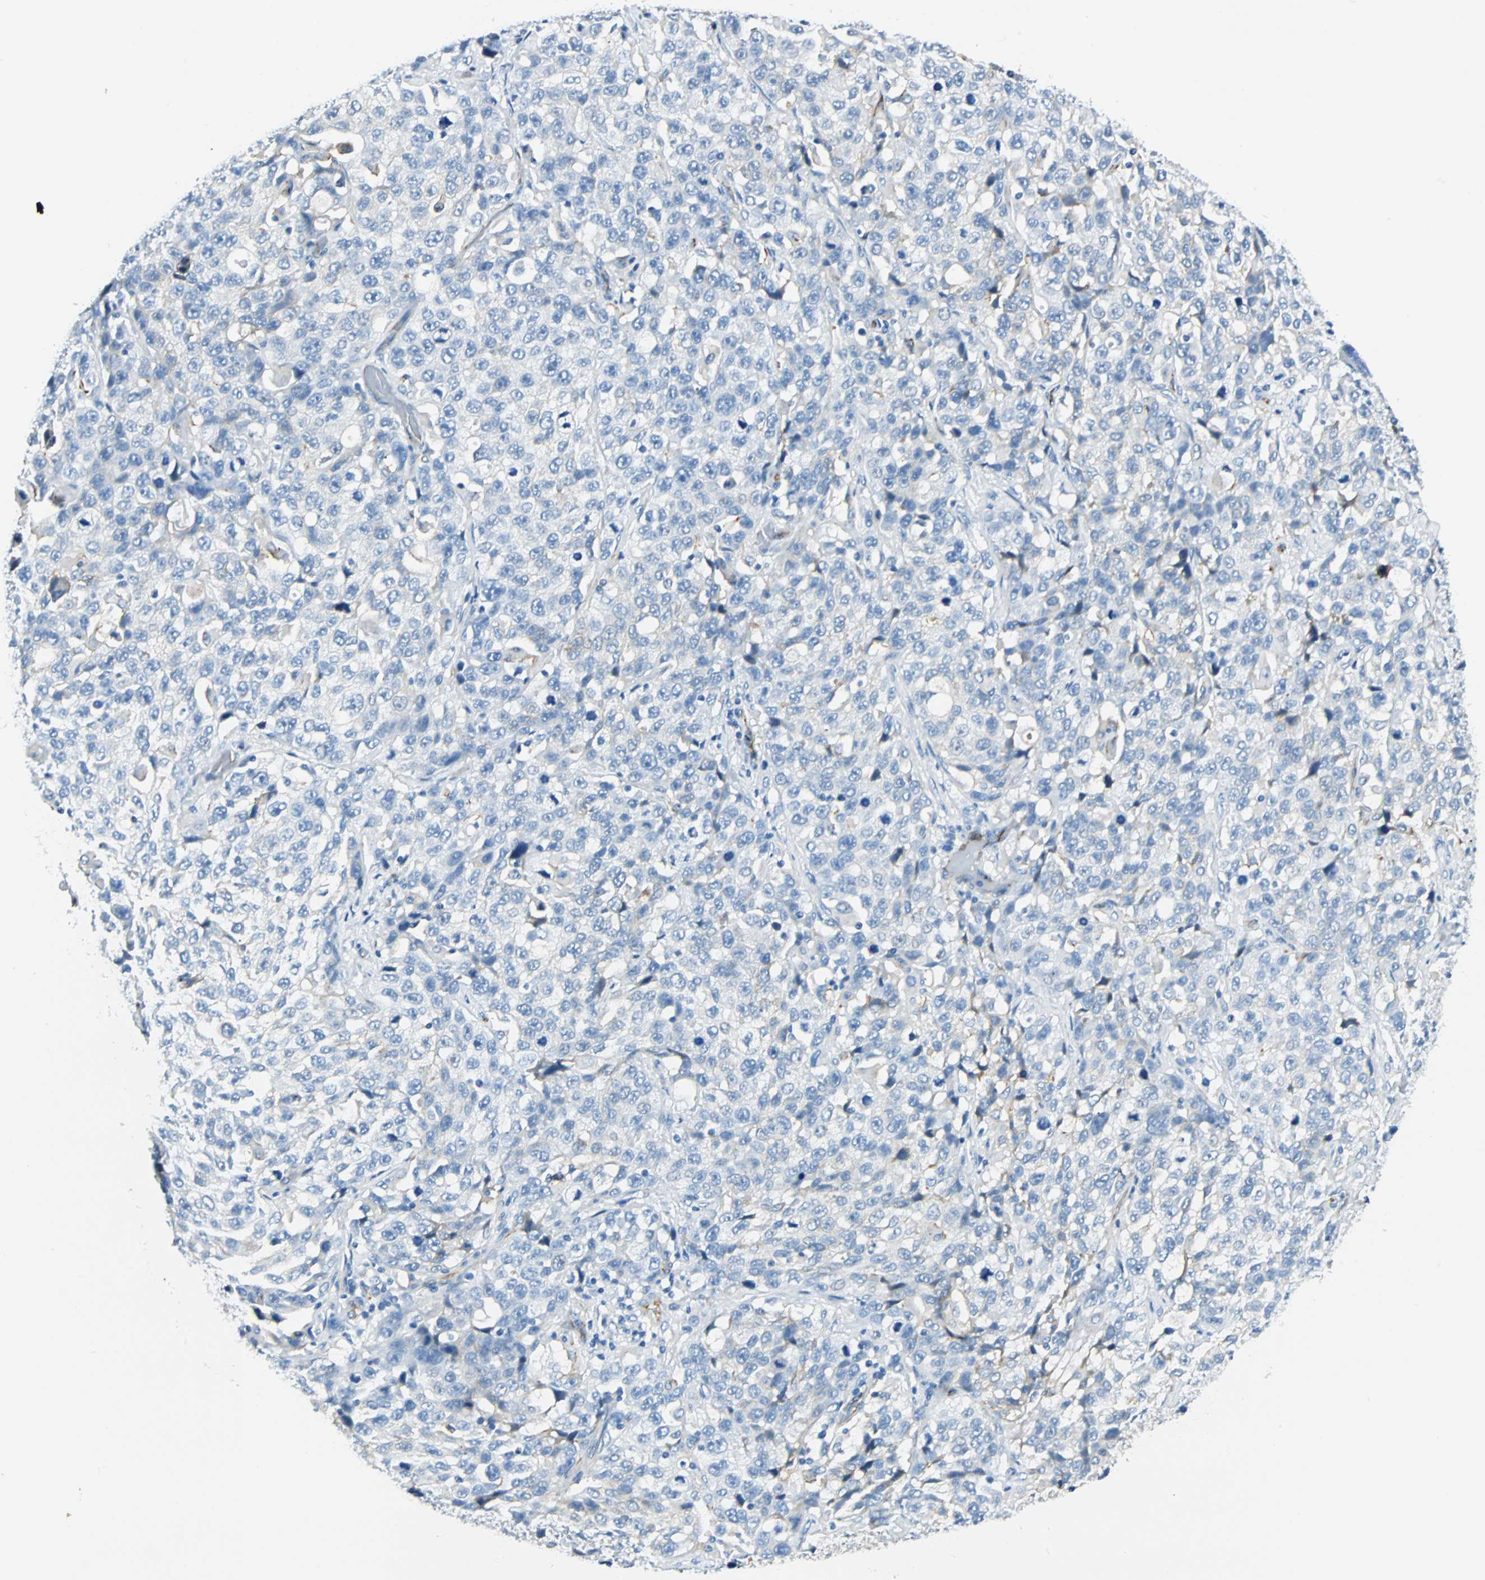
{"staining": {"intensity": "negative", "quantity": "none", "location": "none"}, "tissue": "stomach cancer", "cell_type": "Tumor cells", "image_type": "cancer", "snomed": [{"axis": "morphology", "description": "Normal tissue, NOS"}, {"axis": "morphology", "description": "Adenocarcinoma, NOS"}, {"axis": "topography", "description": "Stomach"}], "caption": "High magnification brightfield microscopy of stomach adenocarcinoma stained with DAB (brown) and counterstained with hematoxylin (blue): tumor cells show no significant expression.", "gene": "VPS9D1", "patient": {"sex": "male", "age": 48}}